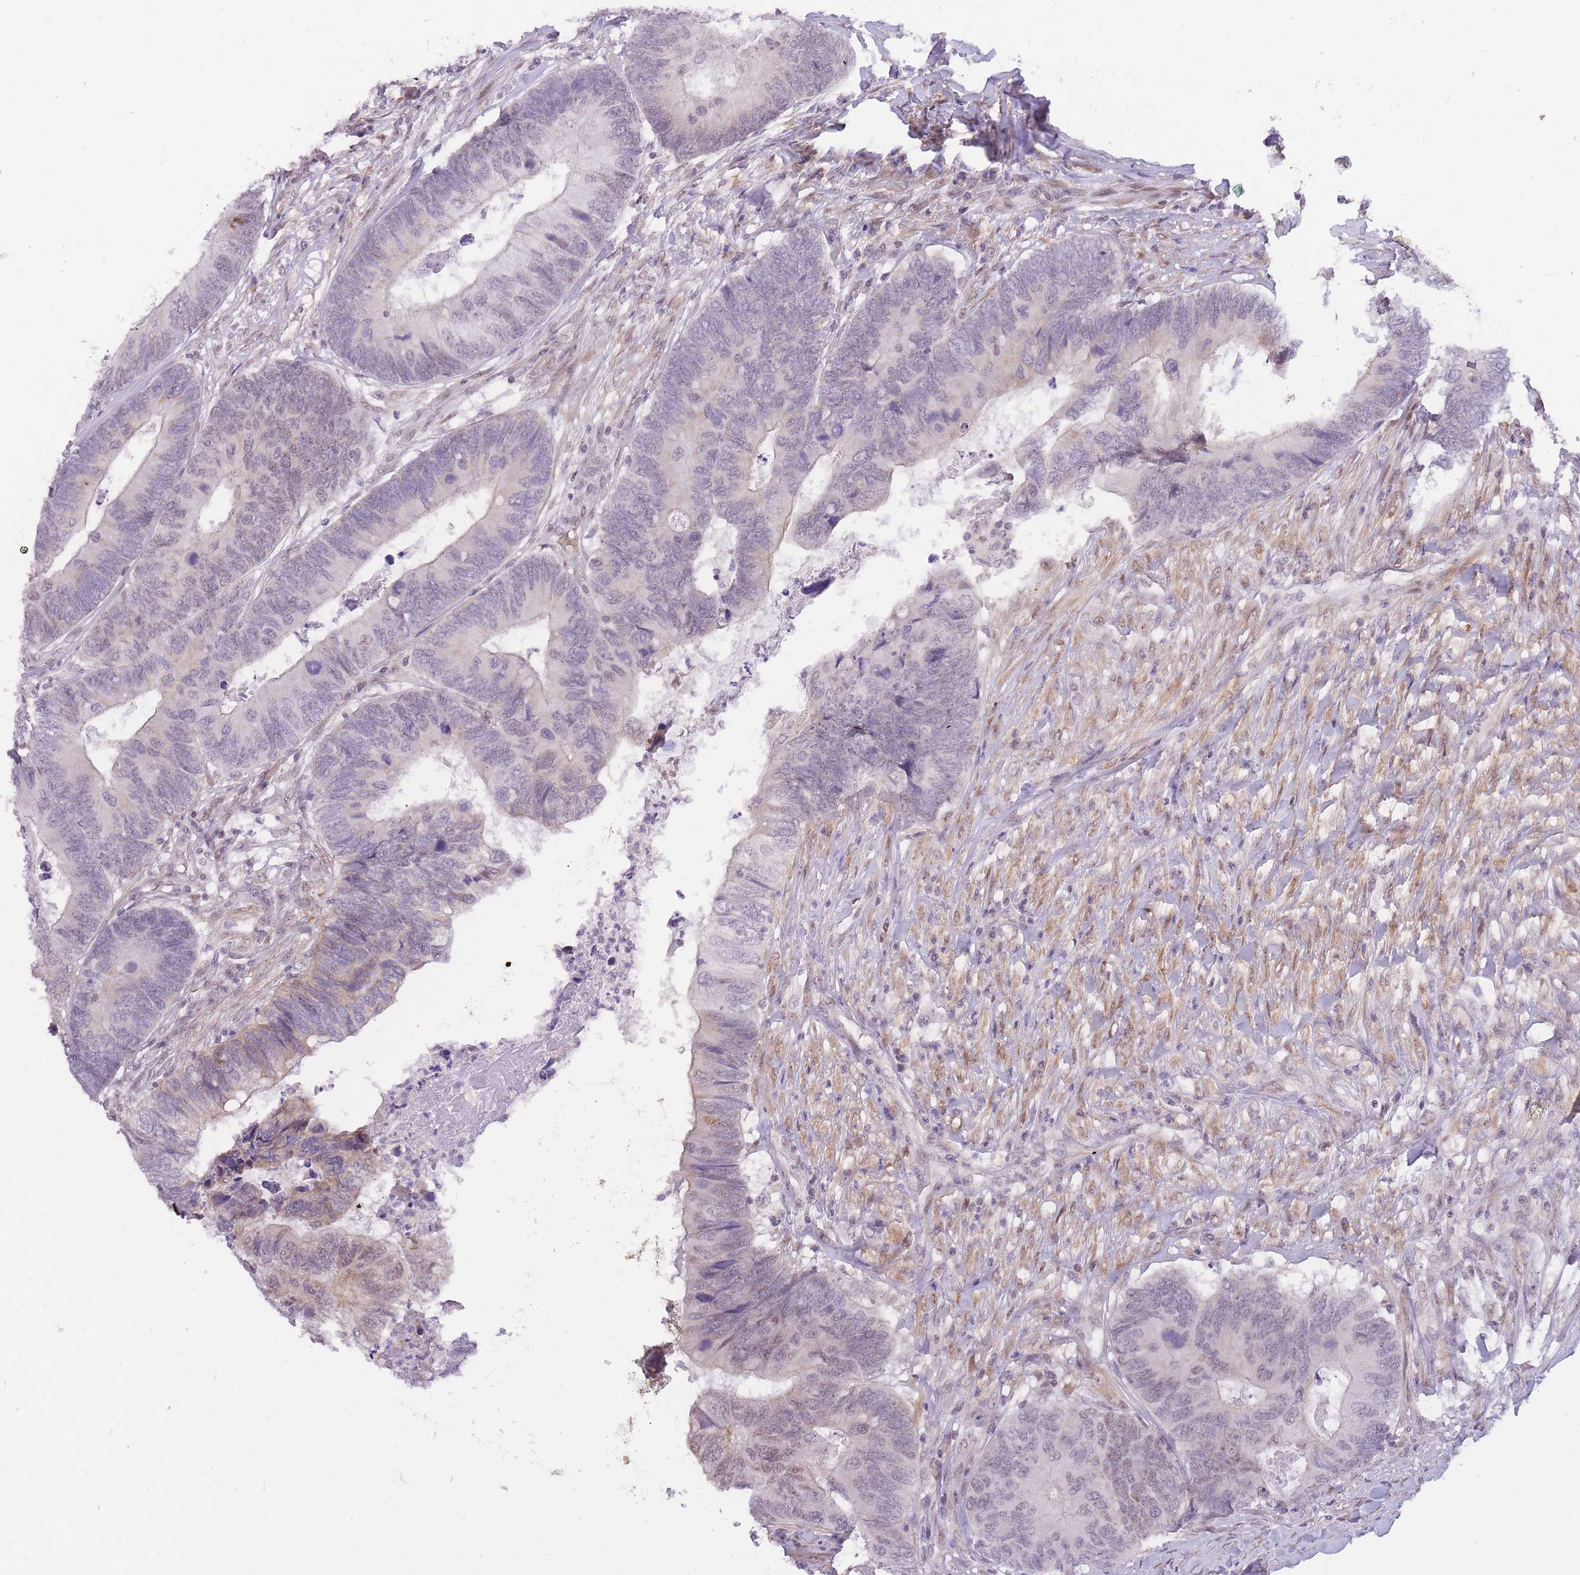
{"staining": {"intensity": "negative", "quantity": "none", "location": "none"}, "tissue": "colorectal cancer", "cell_type": "Tumor cells", "image_type": "cancer", "snomed": [{"axis": "morphology", "description": "Adenocarcinoma, NOS"}, {"axis": "topography", "description": "Colon"}], "caption": "Immunohistochemical staining of human adenocarcinoma (colorectal) shows no significant staining in tumor cells.", "gene": "MINDY2", "patient": {"sex": "female", "age": 67}}